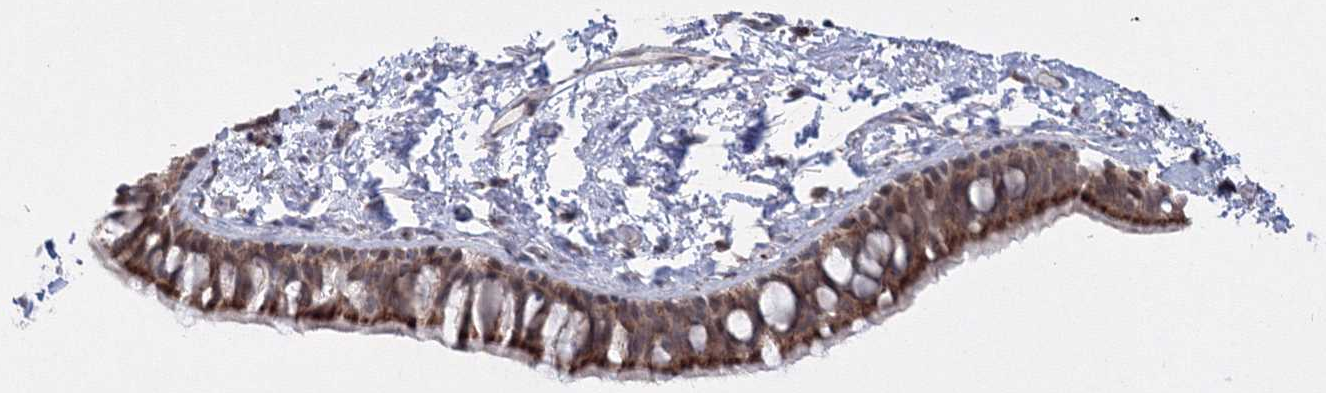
{"staining": {"intensity": "moderate", "quantity": "25%-75%", "location": "cytoplasmic/membranous"}, "tissue": "bronchus", "cell_type": "Respiratory epithelial cells", "image_type": "normal", "snomed": [{"axis": "morphology", "description": "Normal tissue, NOS"}, {"axis": "topography", "description": "Cartilage tissue"}, {"axis": "topography", "description": "Bronchus"}], "caption": "Immunohistochemistry (DAB) staining of benign bronchus reveals moderate cytoplasmic/membranous protein expression in about 25%-75% of respiratory epithelial cells.", "gene": "GRSF1", "patient": {"sex": "female", "age": 73}}